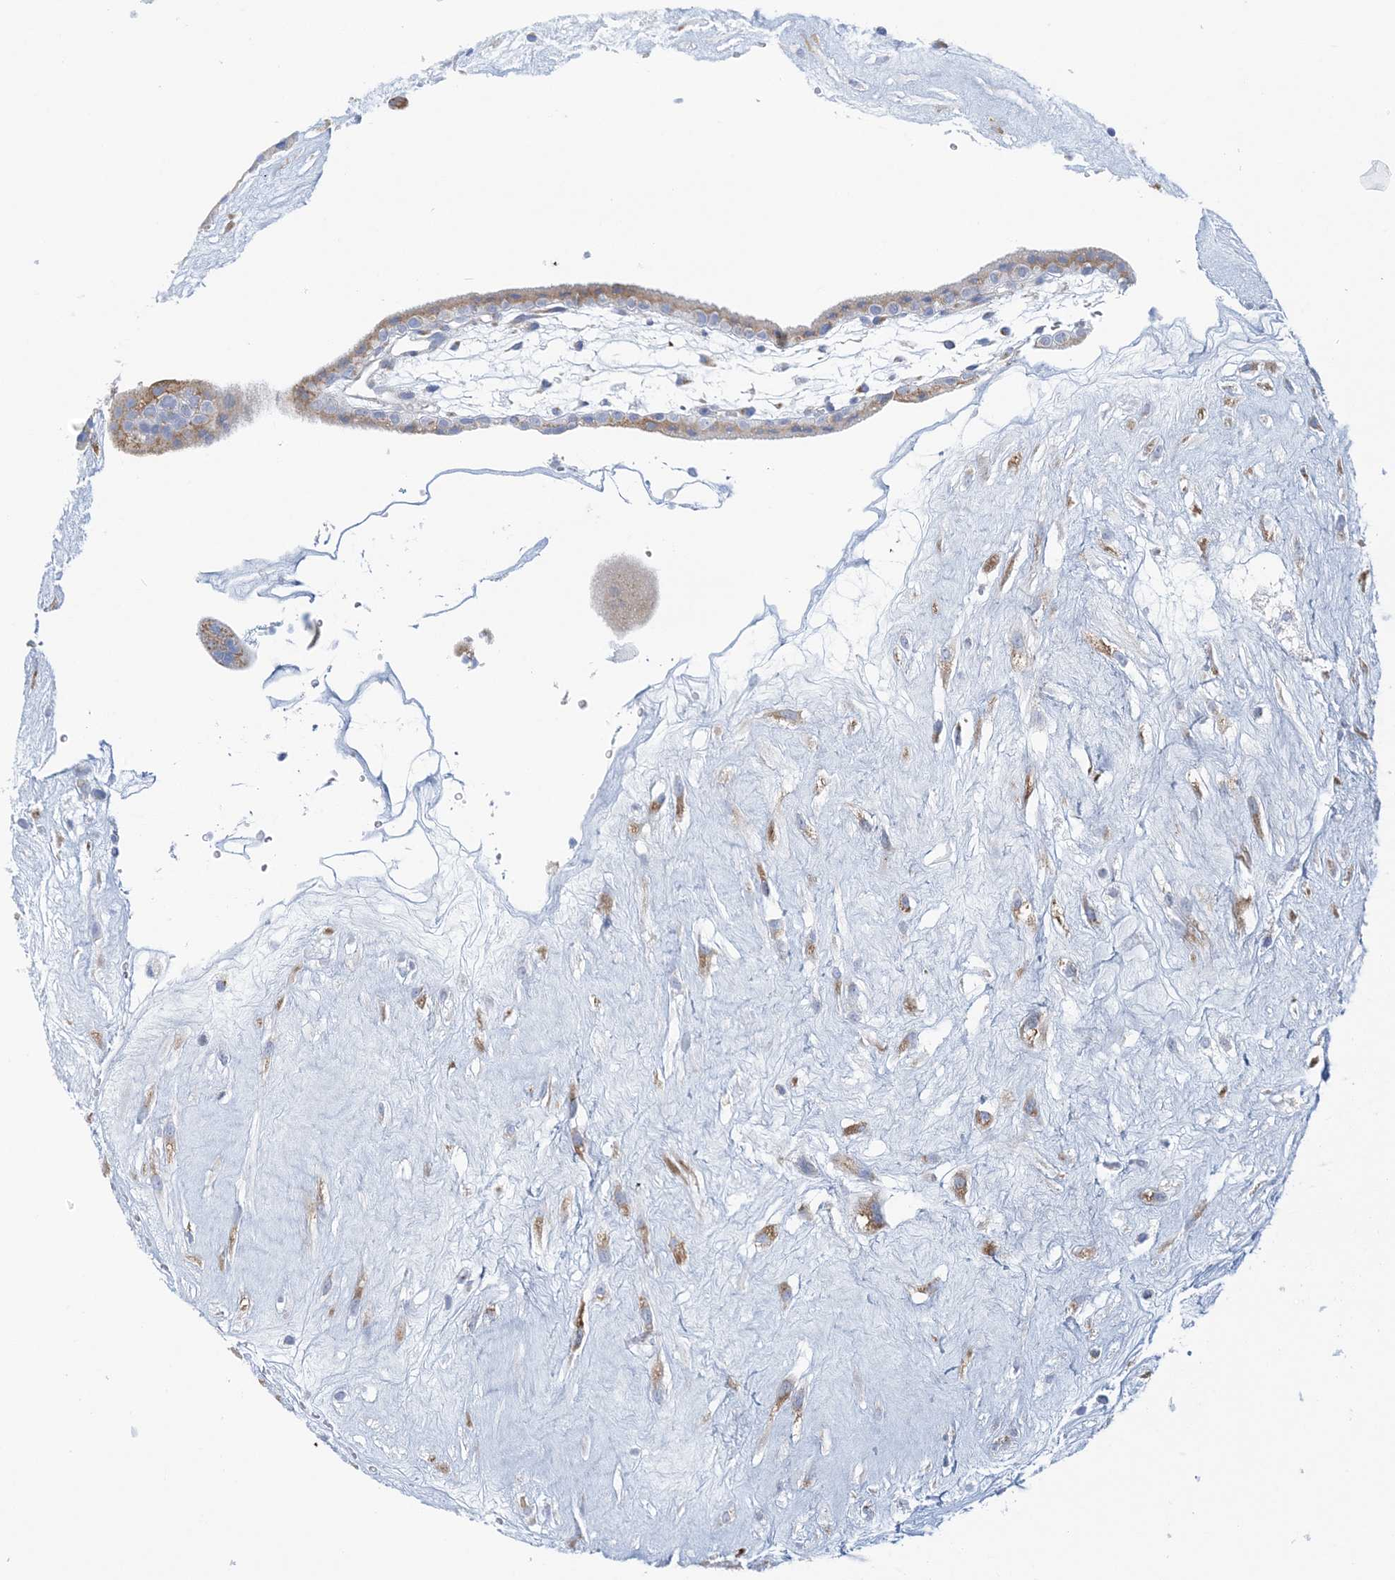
{"staining": {"intensity": "moderate", "quantity": ">75%", "location": "cytoplasmic/membranous"}, "tissue": "placenta", "cell_type": "Decidual cells", "image_type": "normal", "snomed": [{"axis": "morphology", "description": "Normal tissue, NOS"}, {"axis": "topography", "description": "Placenta"}], "caption": "Immunohistochemical staining of unremarkable placenta demonstrates >75% levels of moderate cytoplasmic/membranous protein positivity in approximately >75% of decidual cells.", "gene": "PLEKHG4B", "patient": {"sex": "female", "age": 18}}